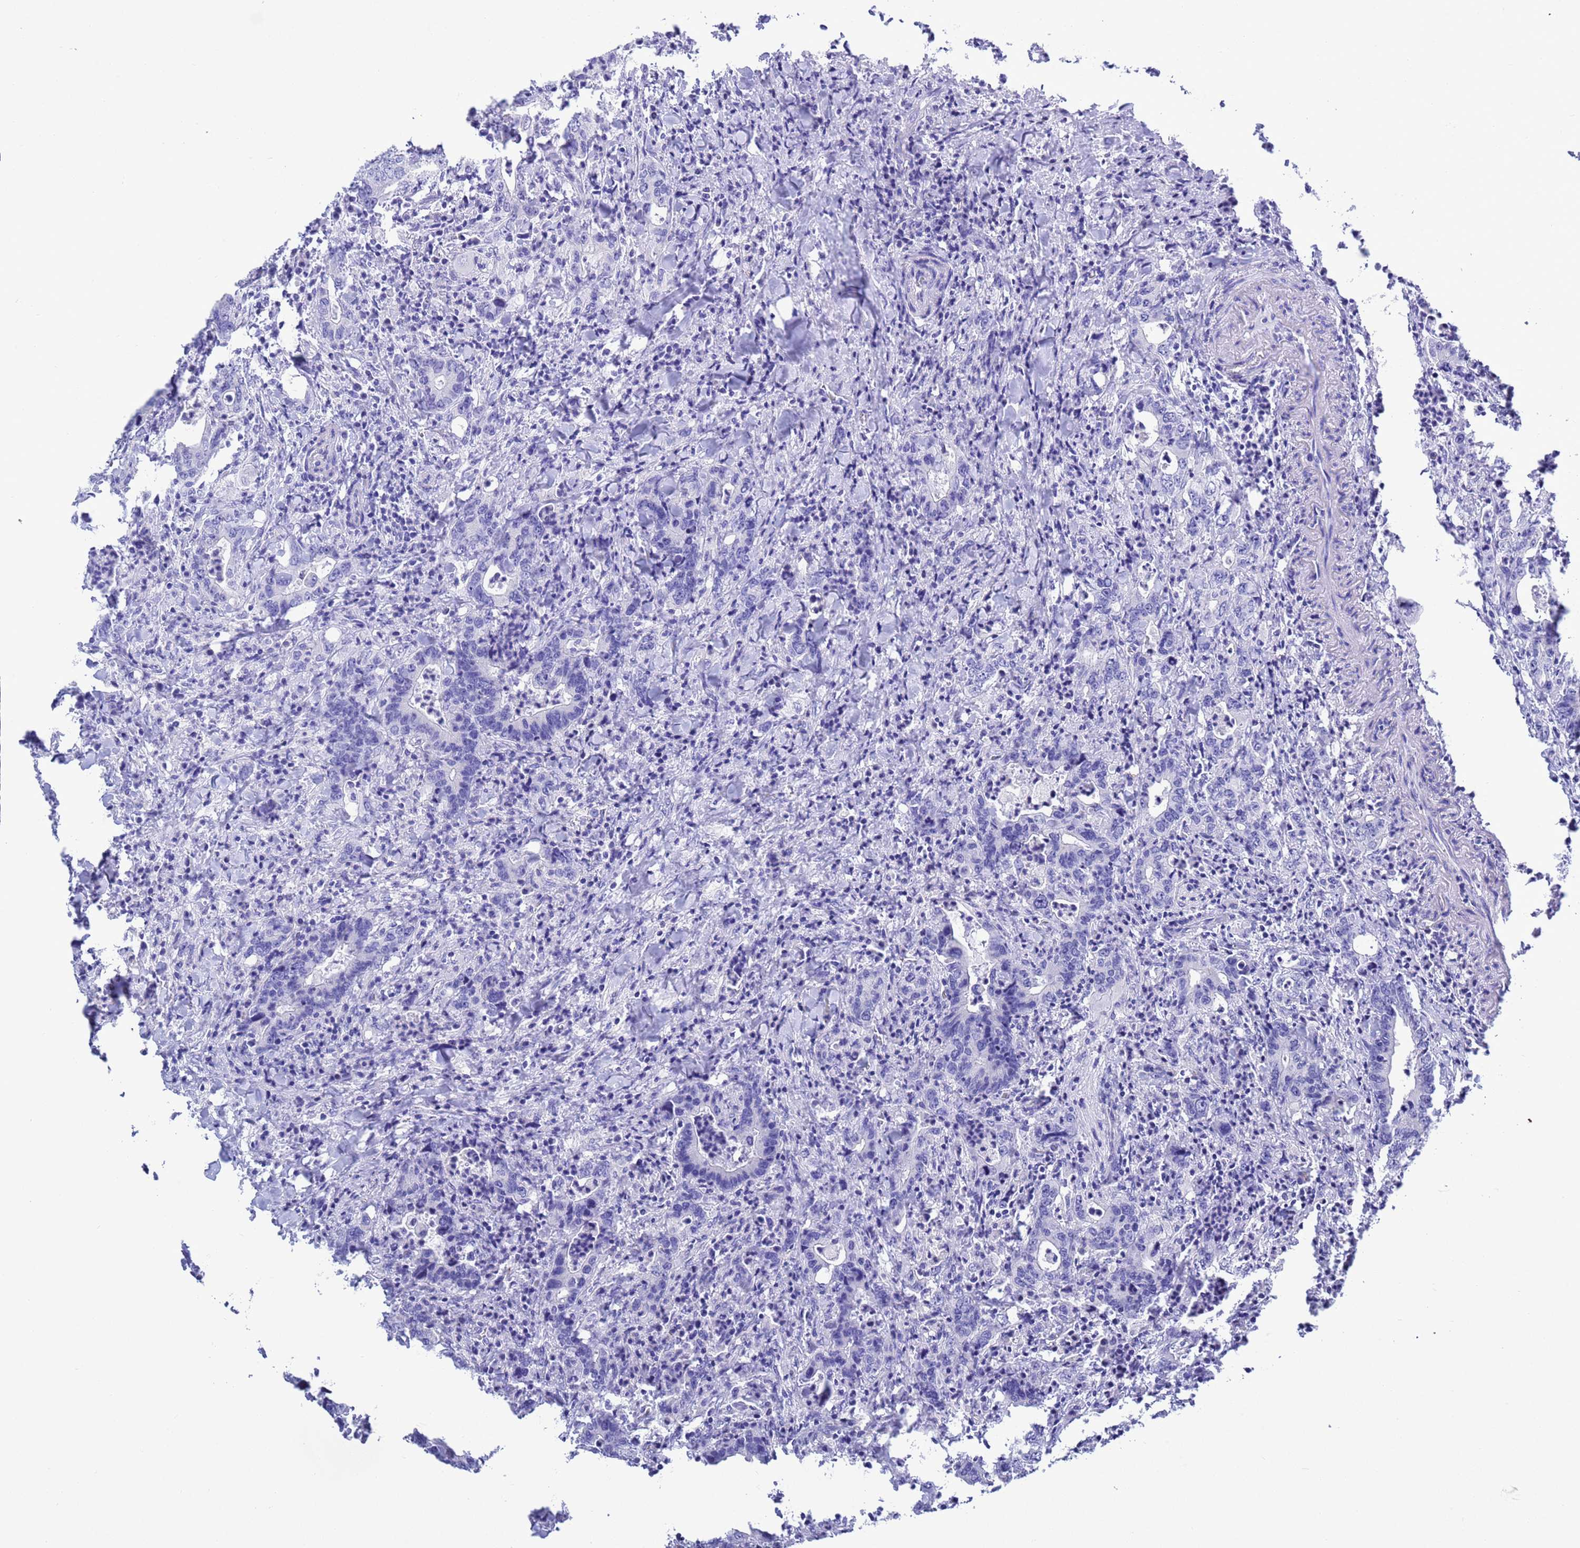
{"staining": {"intensity": "negative", "quantity": "none", "location": "none"}, "tissue": "colorectal cancer", "cell_type": "Tumor cells", "image_type": "cancer", "snomed": [{"axis": "morphology", "description": "Adenocarcinoma, NOS"}, {"axis": "topography", "description": "Colon"}], "caption": "The photomicrograph demonstrates no significant expression in tumor cells of colorectal cancer (adenocarcinoma).", "gene": "GSTM1", "patient": {"sex": "female", "age": 75}}